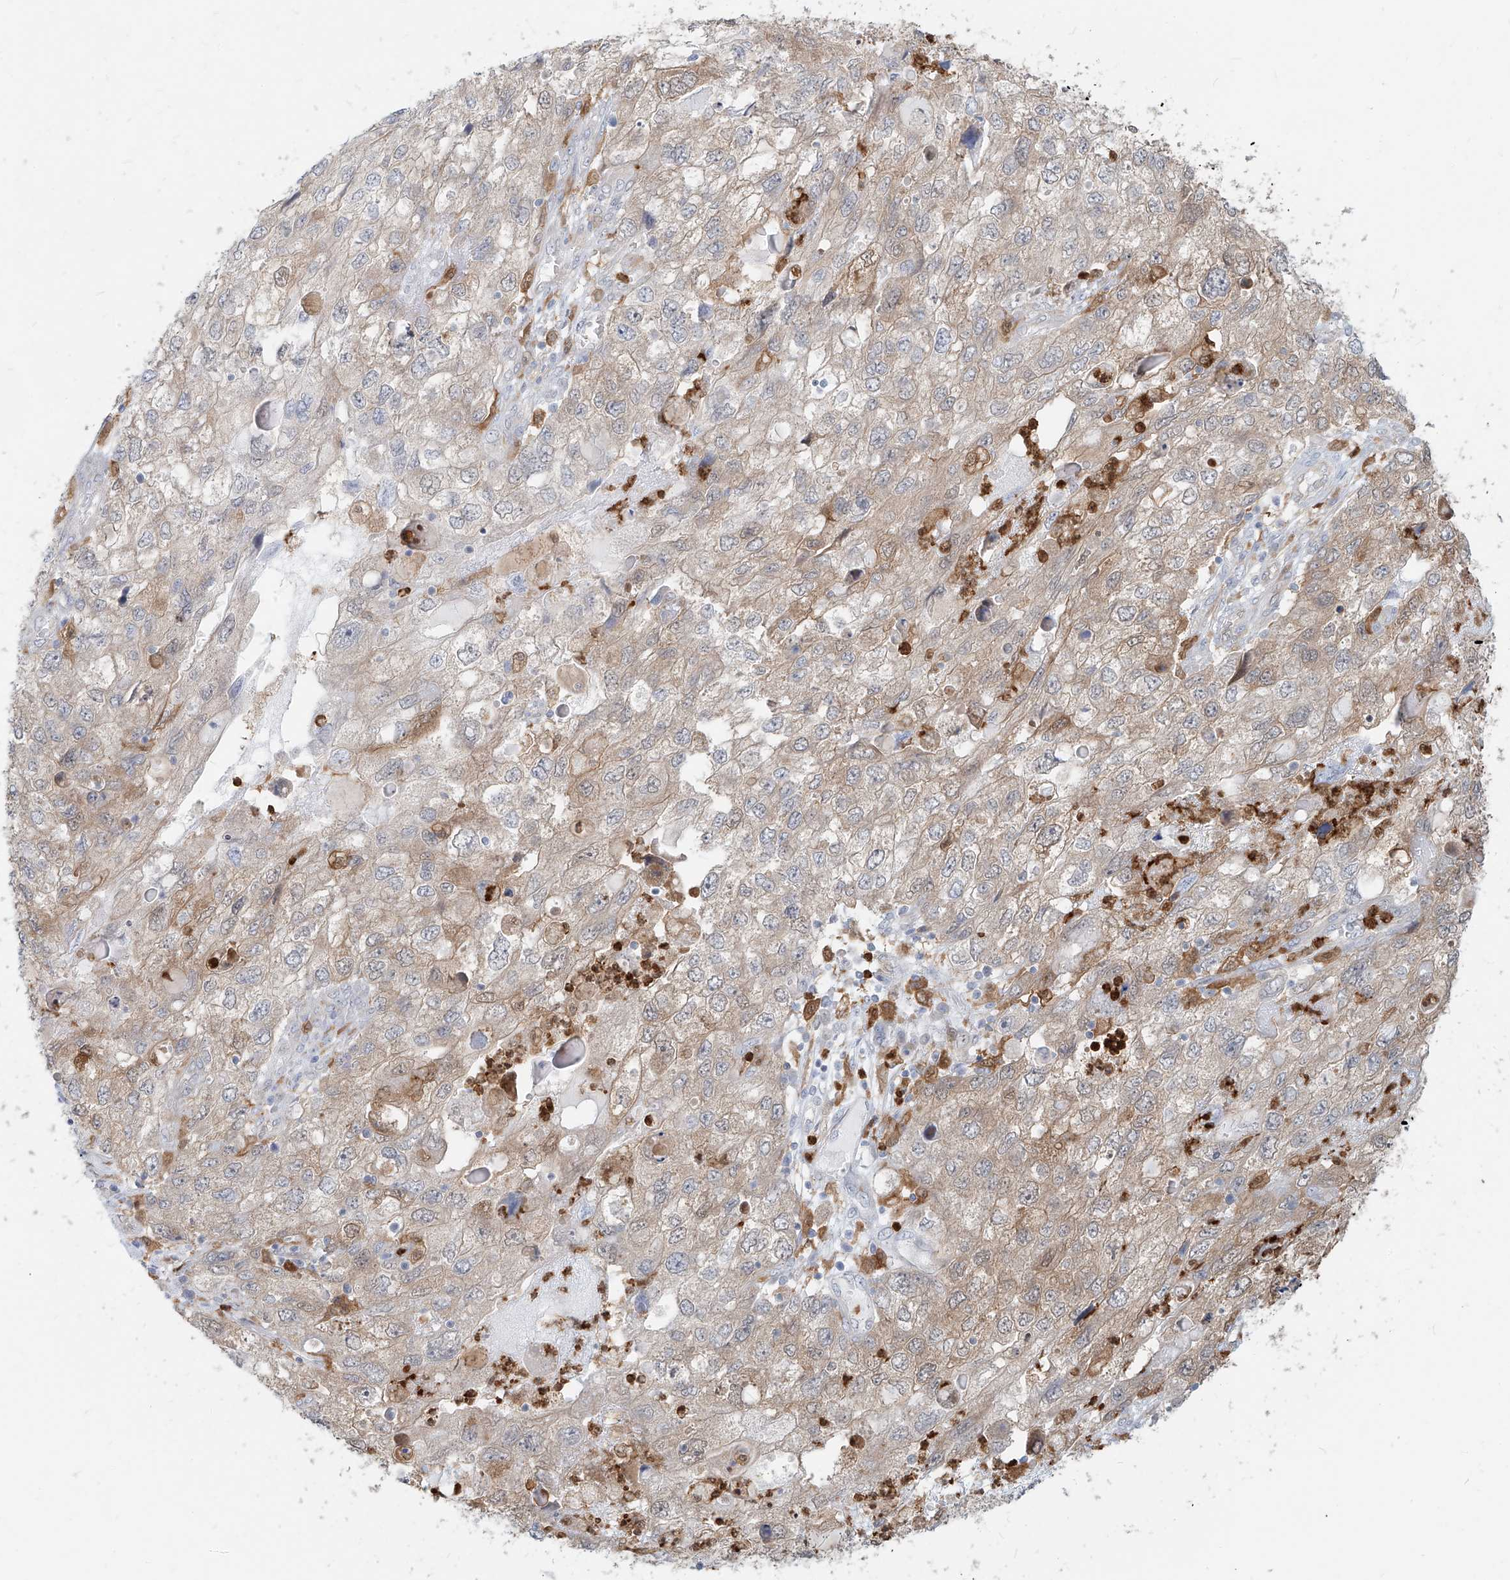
{"staining": {"intensity": "moderate", "quantity": "25%-75%", "location": "cytoplasmic/membranous"}, "tissue": "endometrial cancer", "cell_type": "Tumor cells", "image_type": "cancer", "snomed": [{"axis": "morphology", "description": "Adenocarcinoma, NOS"}, {"axis": "topography", "description": "Endometrium"}], "caption": "Moderate cytoplasmic/membranous staining for a protein is identified in approximately 25%-75% of tumor cells of adenocarcinoma (endometrial) using IHC.", "gene": "PGD", "patient": {"sex": "female", "age": 49}}